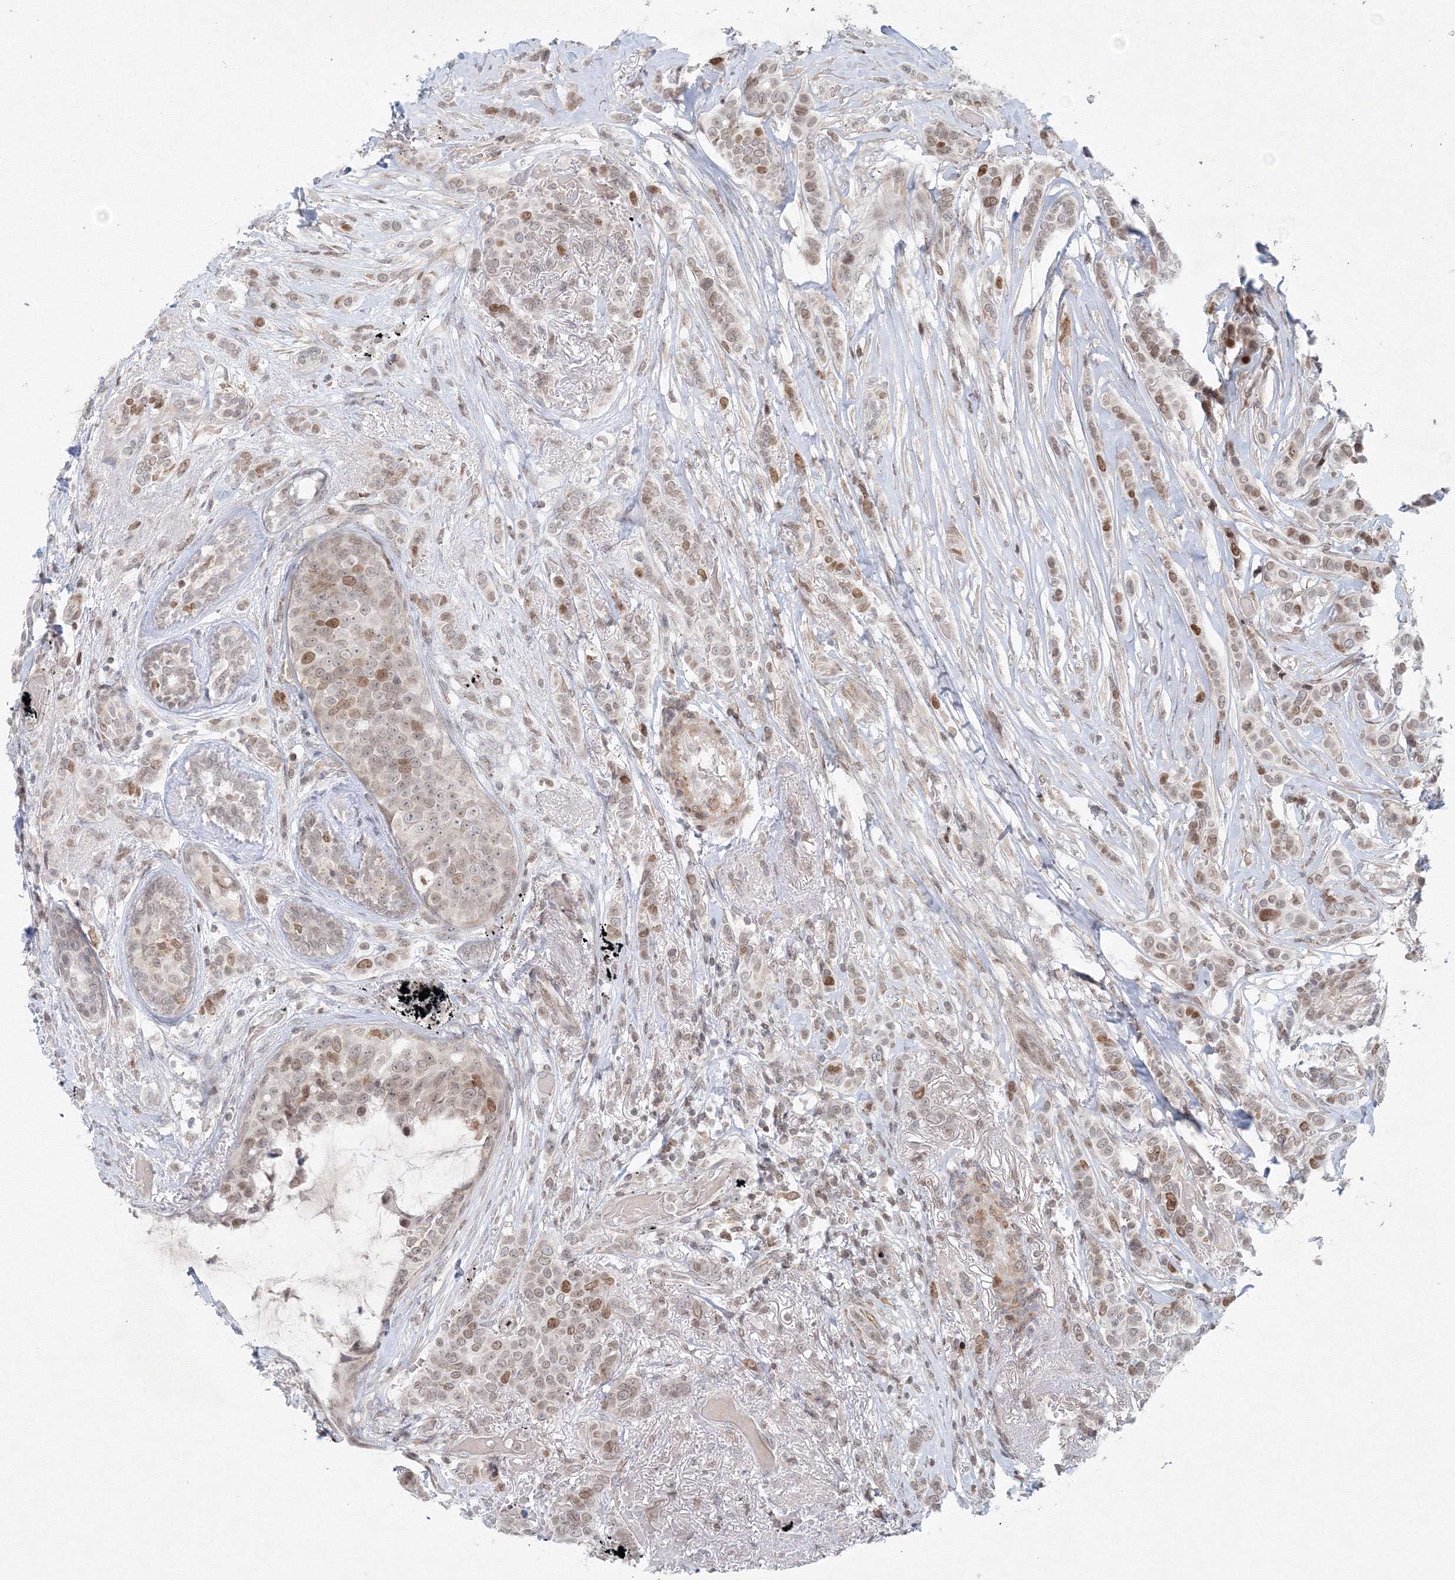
{"staining": {"intensity": "moderate", "quantity": "<25%", "location": "nuclear"}, "tissue": "breast cancer", "cell_type": "Tumor cells", "image_type": "cancer", "snomed": [{"axis": "morphology", "description": "Lobular carcinoma"}, {"axis": "topography", "description": "Breast"}], "caption": "IHC of human lobular carcinoma (breast) exhibits low levels of moderate nuclear expression in approximately <25% of tumor cells.", "gene": "KIF4A", "patient": {"sex": "female", "age": 51}}